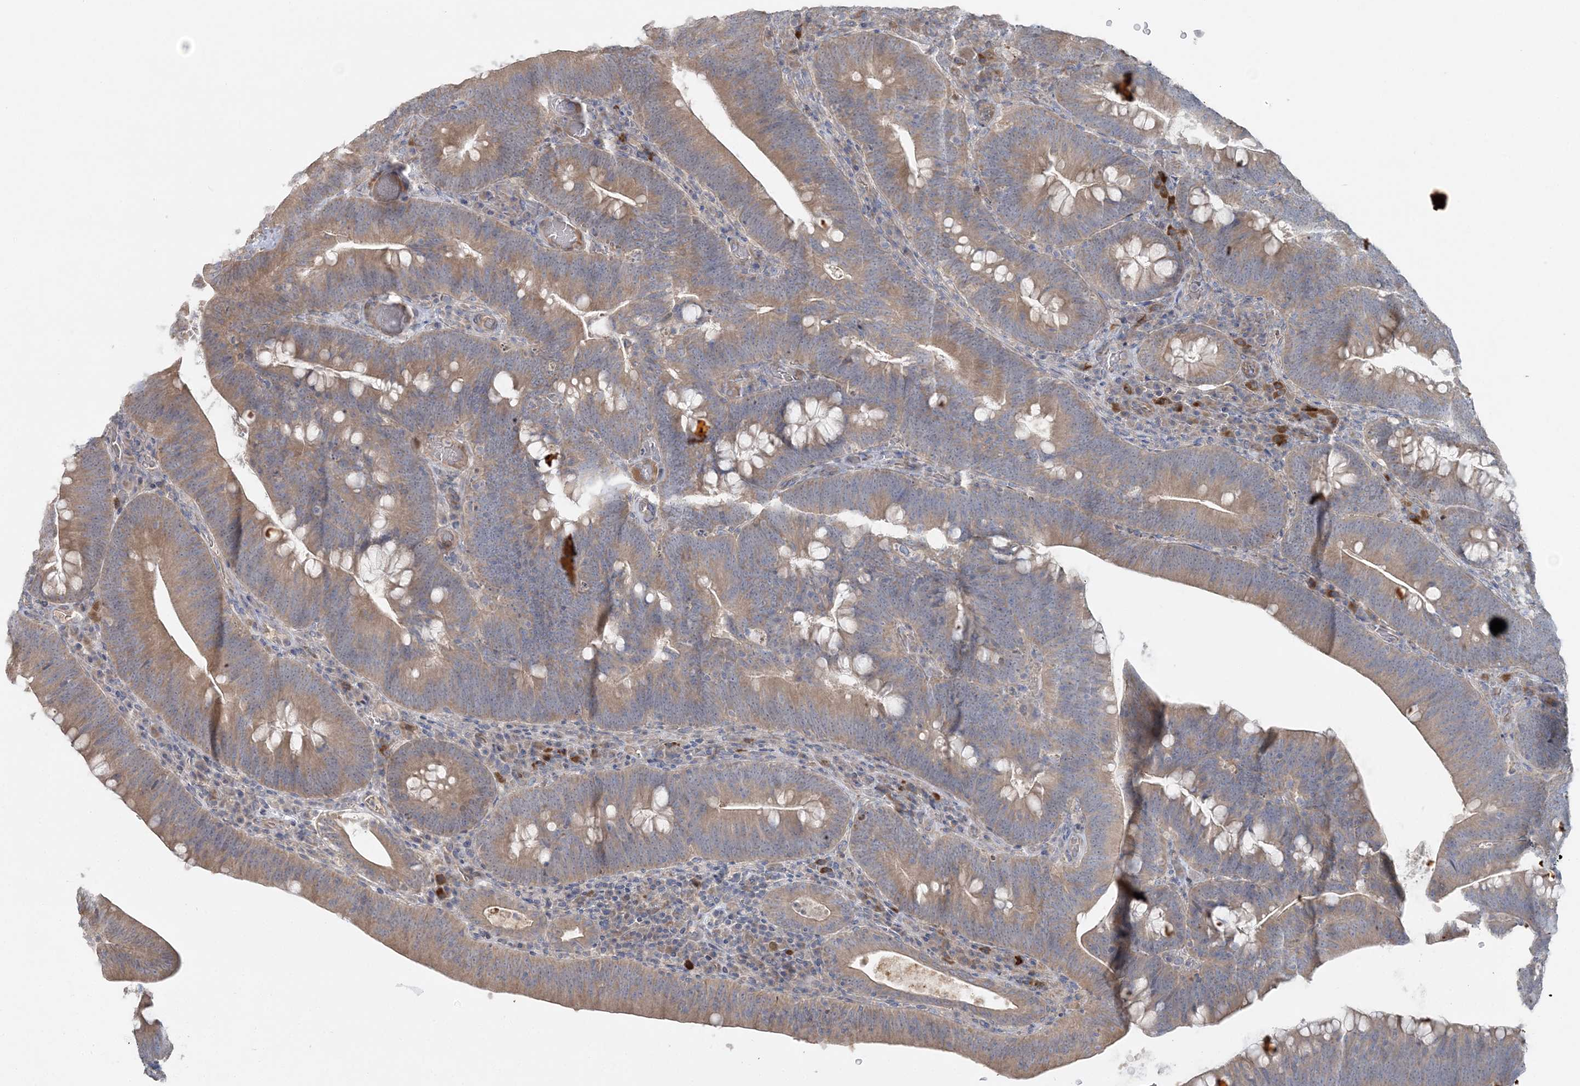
{"staining": {"intensity": "moderate", "quantity": ">75%", "location": "cytoplasmic/membranous"}, "tissue": "colorectal cancer", "cell_type": "Tumor cells", "image_type": "cancer", "snomed": [{"axis": "morphology", "description": "Normal tissue, NOS"}, {"axis": "topography", "description": "Colon"}], "caption": "Moderate cytoplasmic/membranous staining for a protein is identified in approximately >75% of tumor cells of colorectal cancer using IHC.", "gene": "SLC4A10", "patient": {"sex": "female", "age": 82}}